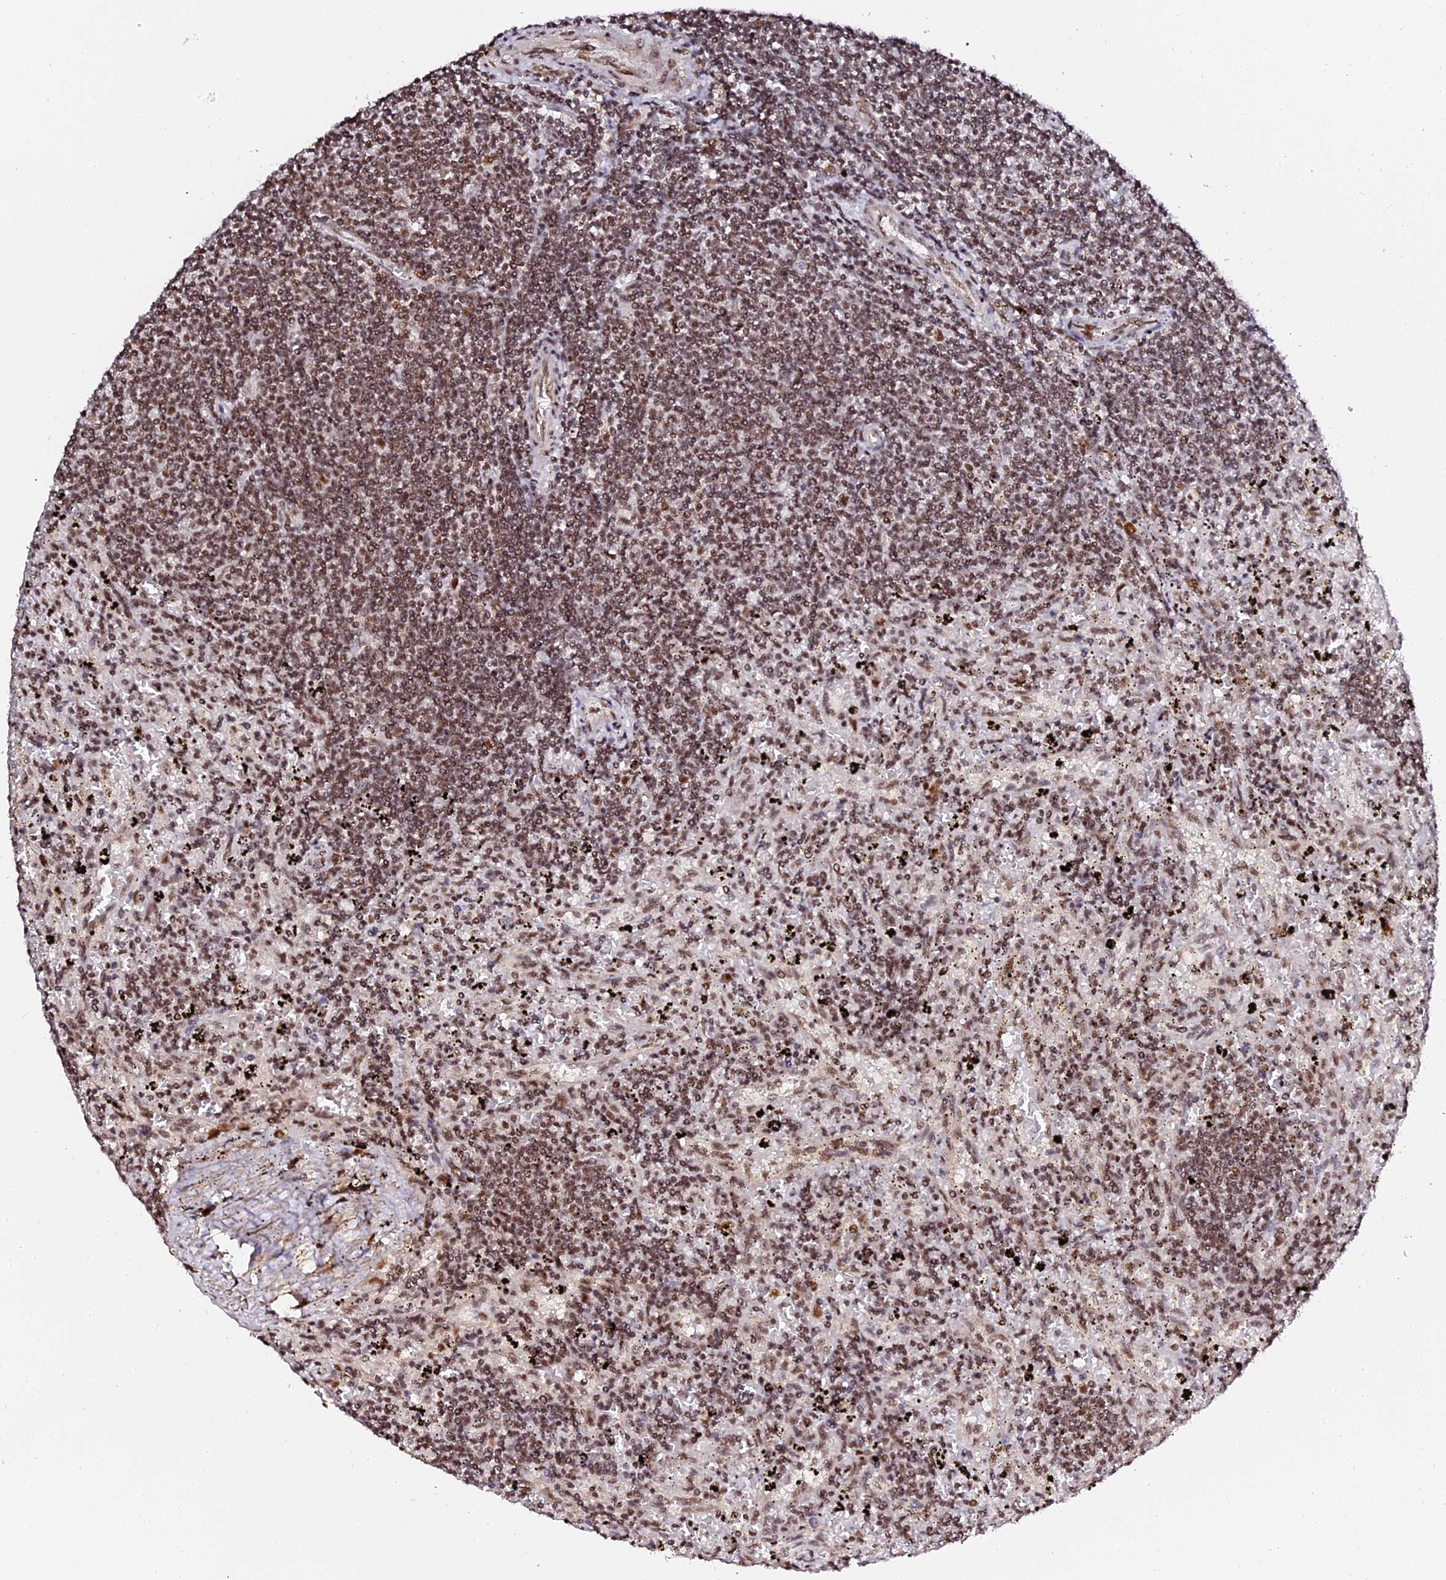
{"staining": {"intensity": "moderate", "quantity": ">75%", "location": "nuclear"}, "tissue": "lymphoma", "cell_type": "Tumor cells", "image_type": "cancer", "snomed": [{"axis": "morphology", "description": "Malignant lymphoma, non-Hodgkin's type, Low grade"}, {"axis": "topography", "description": "Spleen"}], "caption": "Protein expression analysis of human lymphoma reveals moderate nuclear staining in approximately >75% of tumor cells.", "gene": "MCRS1", "patient": {"sex": "male", "age": 76}}